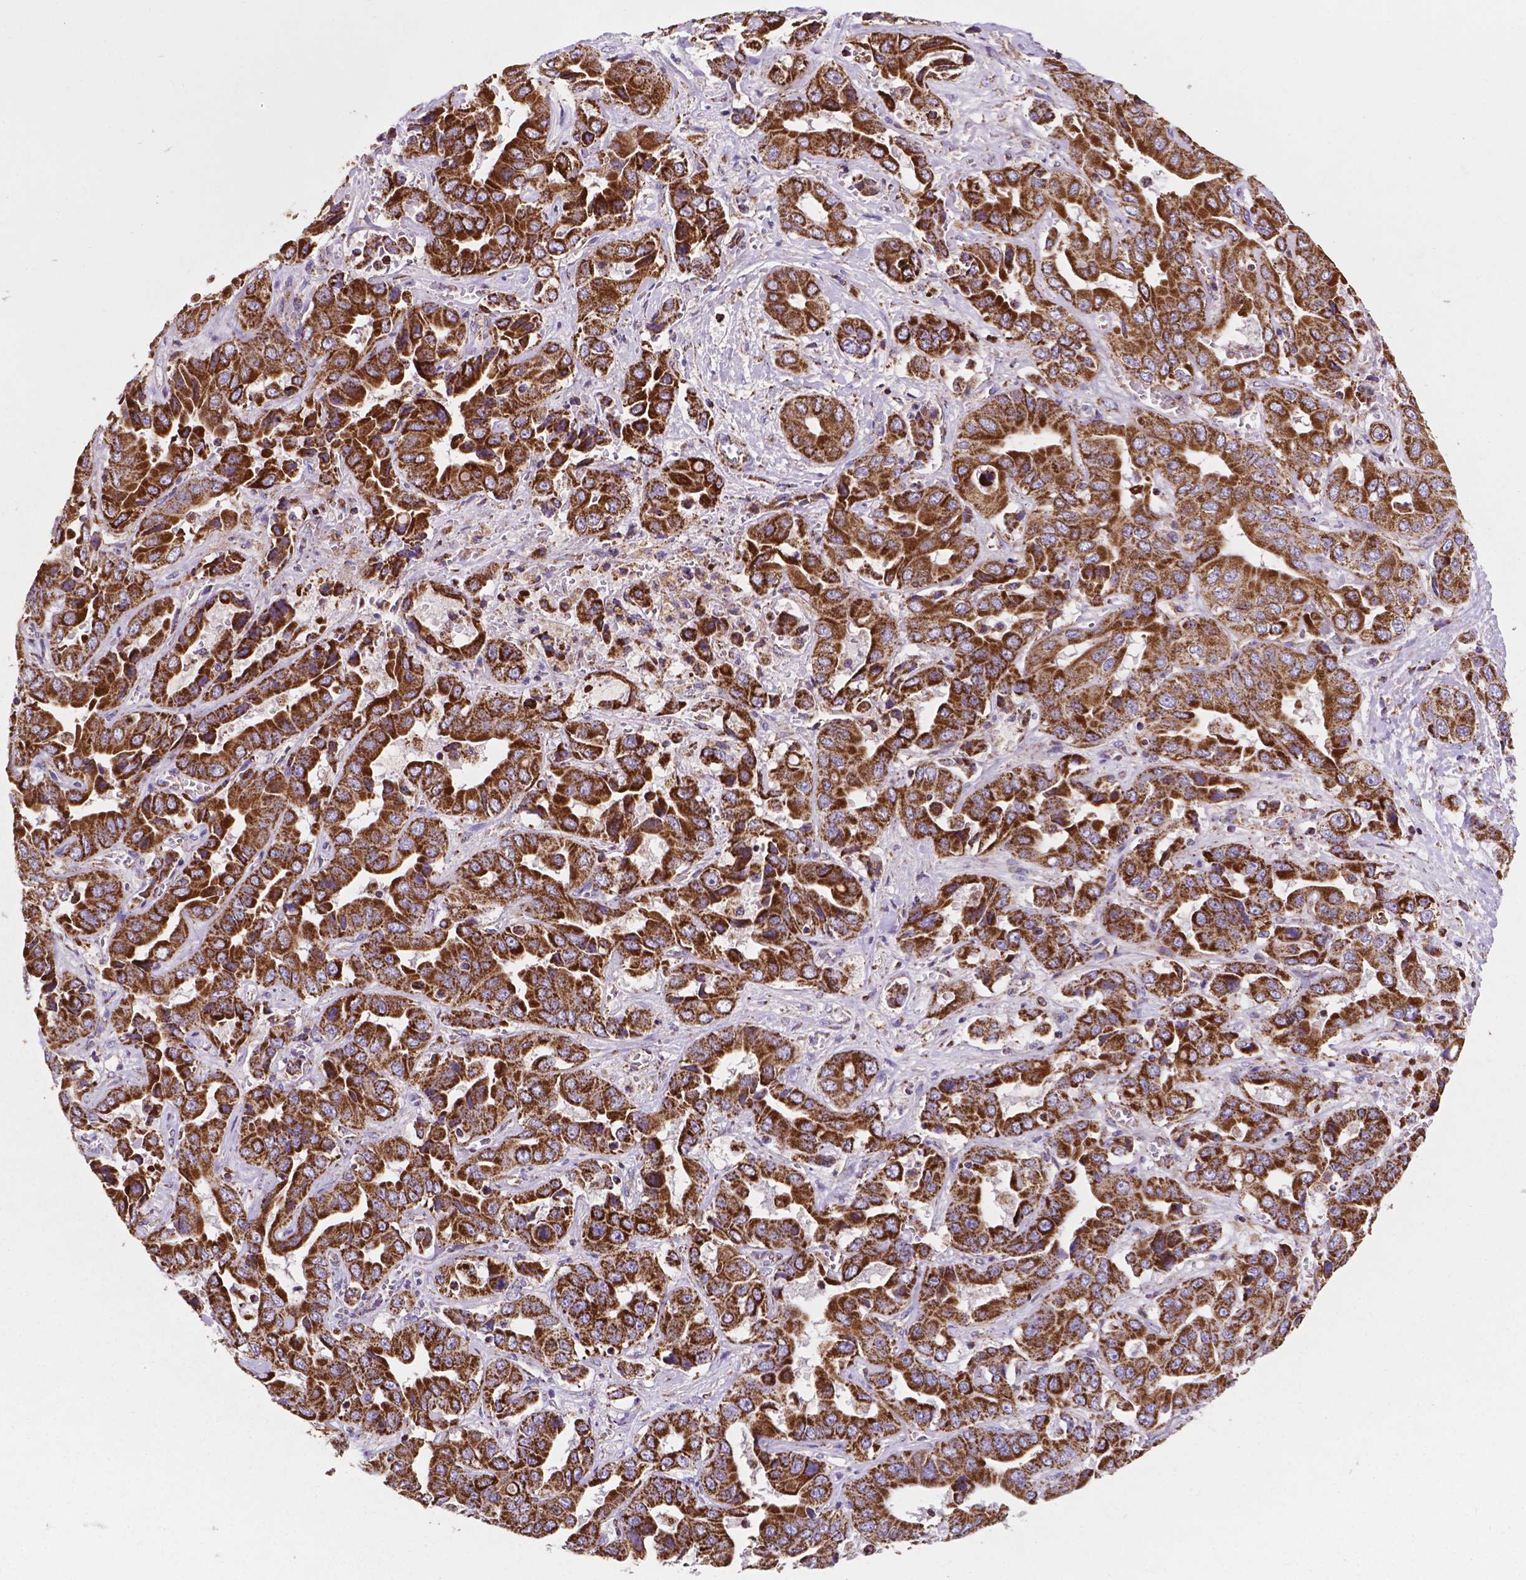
{"staining": {"intensity": "strong", "quantity": ">75%", "location": "cytoplasmic/membranous"}, "tissue": "liver cancer", "cell_type": "Tumor cells", "image_type": "cancer", "snomed": [{"axis": "morphology", "description": "Cholangiocarcinoma"}, {"axis": "topography", "description": "Liver"}], "caption": "Tumor cells demonstrate strong cytoplasmic/membranous positivity in about >75% of cells in cholangiocarcinoma (liver).", "gene": "HSPD1", "patient": {"sex": "female", "age": 52}}